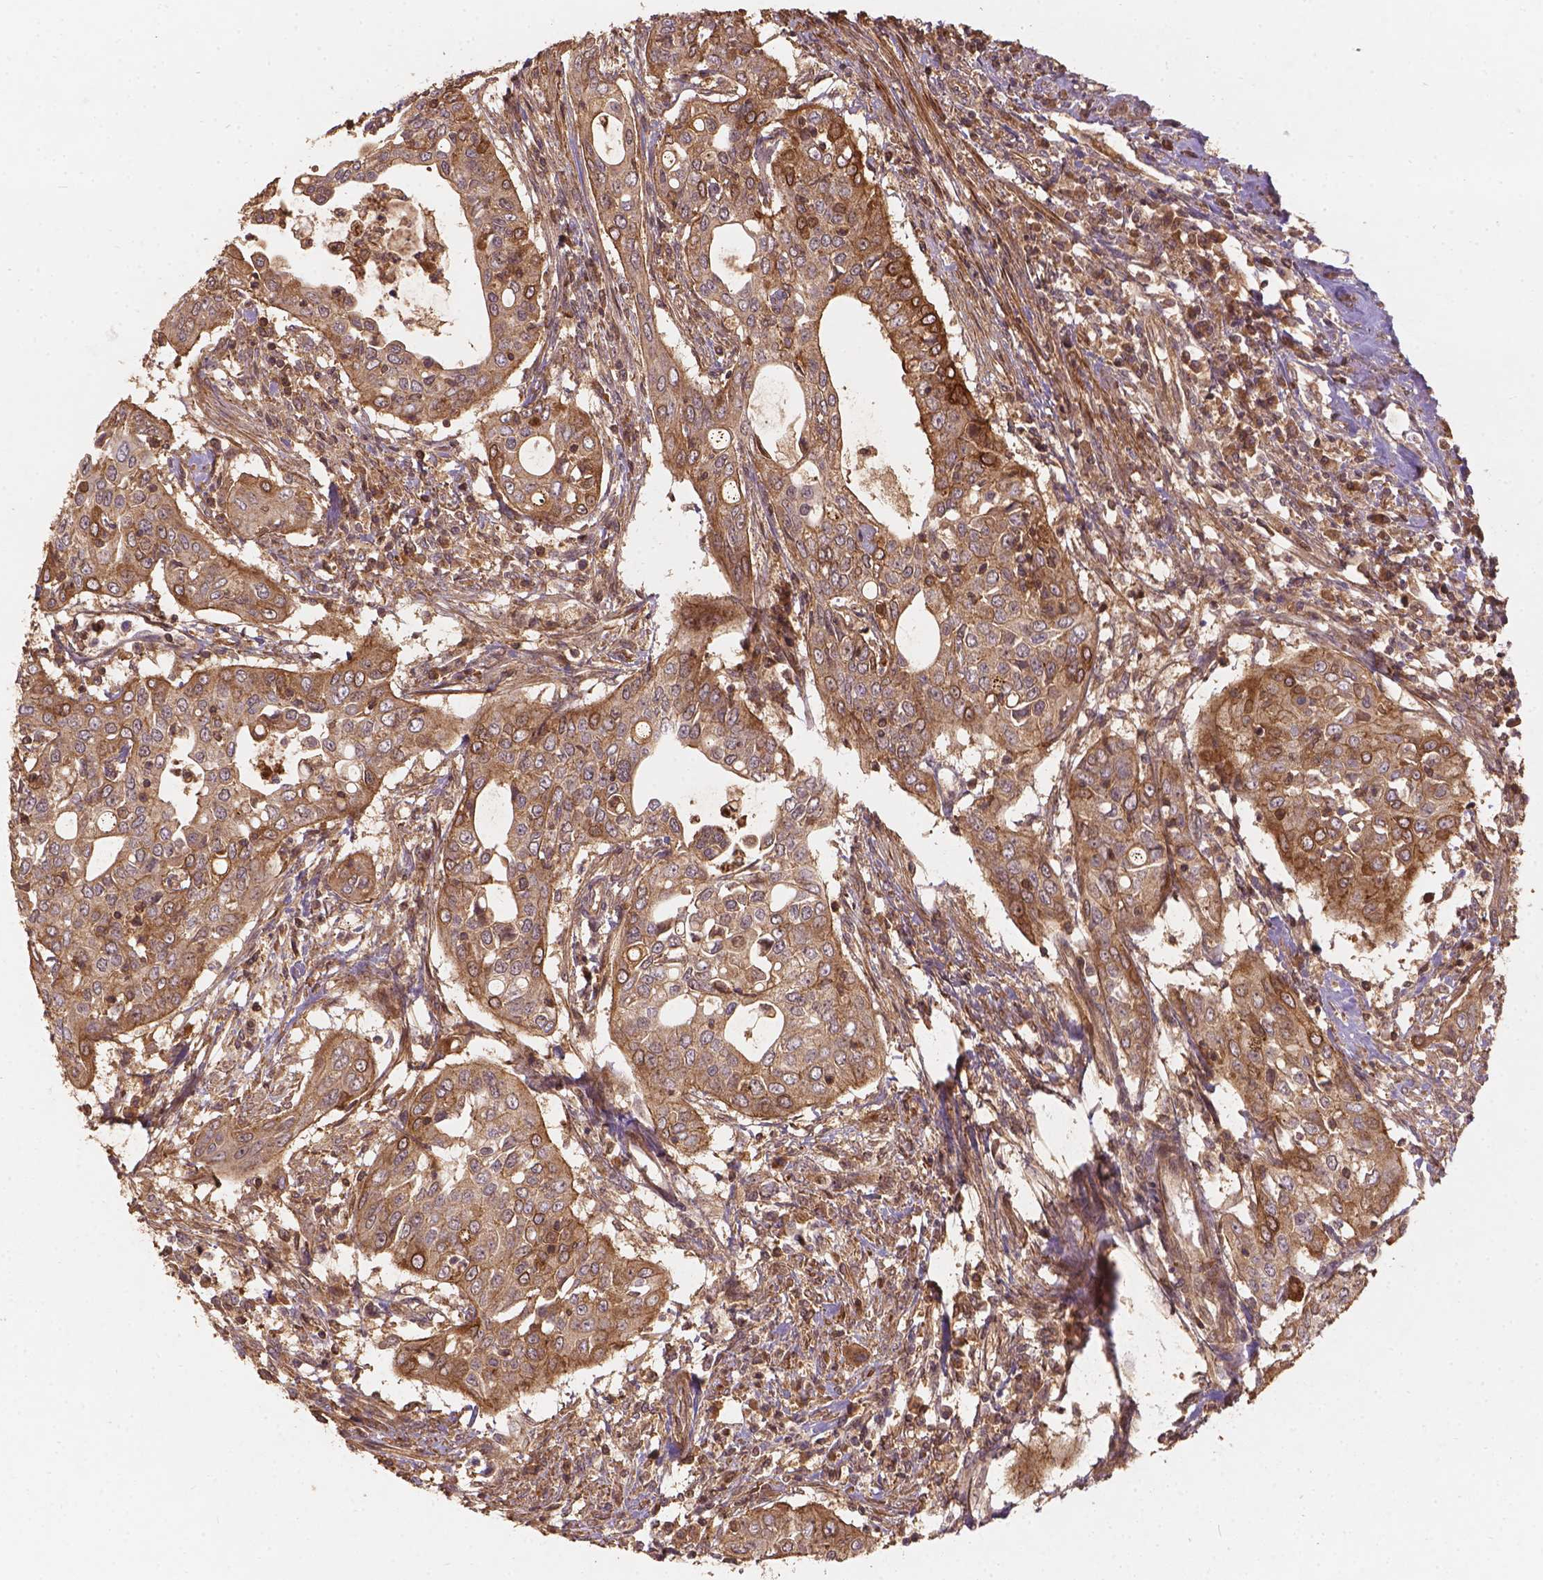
{"staining": {"intensity": "moderate", "quantity": ">75%", "location": "cytoplasmic/membranous"}, "tissue": "urothelial cancer", "cell_type": "Tumor cells", "image_type": "cancer", "snomed": [{"axis": "morphology", "description": "Urothelial carcinoma, High grade"}, {"axis": "topography", "description": "Urinary bladder"}], "caption": "Tumor cells demonstrate moderate cytoplasmic/membranous positivity in approximately >75% of cells in high-grade urothelial carcinoma.", "gene": "XPR1", "patient": {"sex": "male", "age": 82}}